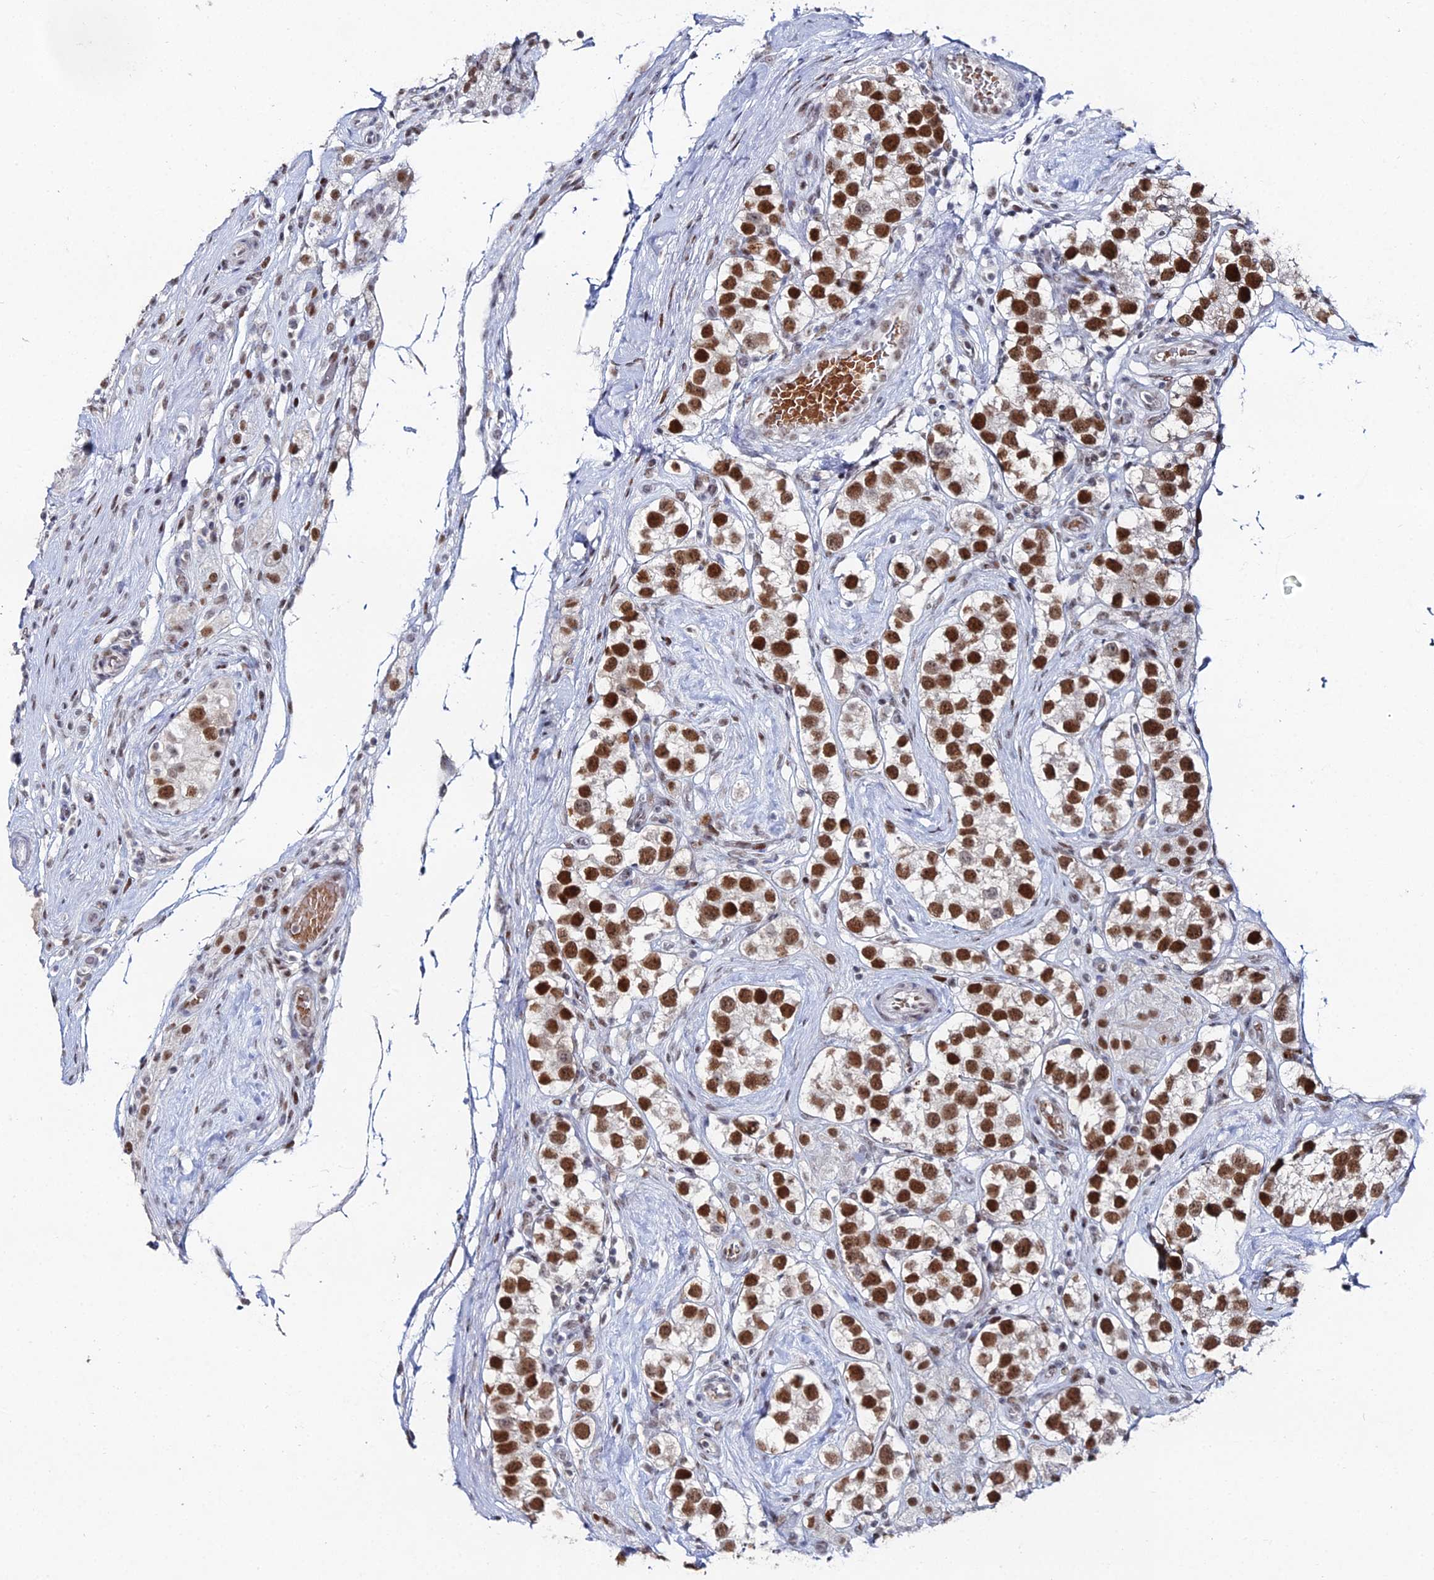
{"staining": {"intensity": "strong", "quantity": ">75%", "location": "nuclear"}, "tissue": "testis cancer", "cell_type": "Tumor cells", "image_type": "cancer", "snomed": [{"axis": "morphology", "description": "Seminoma, NOS"}, {"axis": "topography", "description": "Testis"}], "caption": "A brown stain labels strong nuclear staining of a protein in human testis cancer (seminoma) tumor cells.", "gene": "GSC2", "patient": {"sex": "male", "age": 34}}